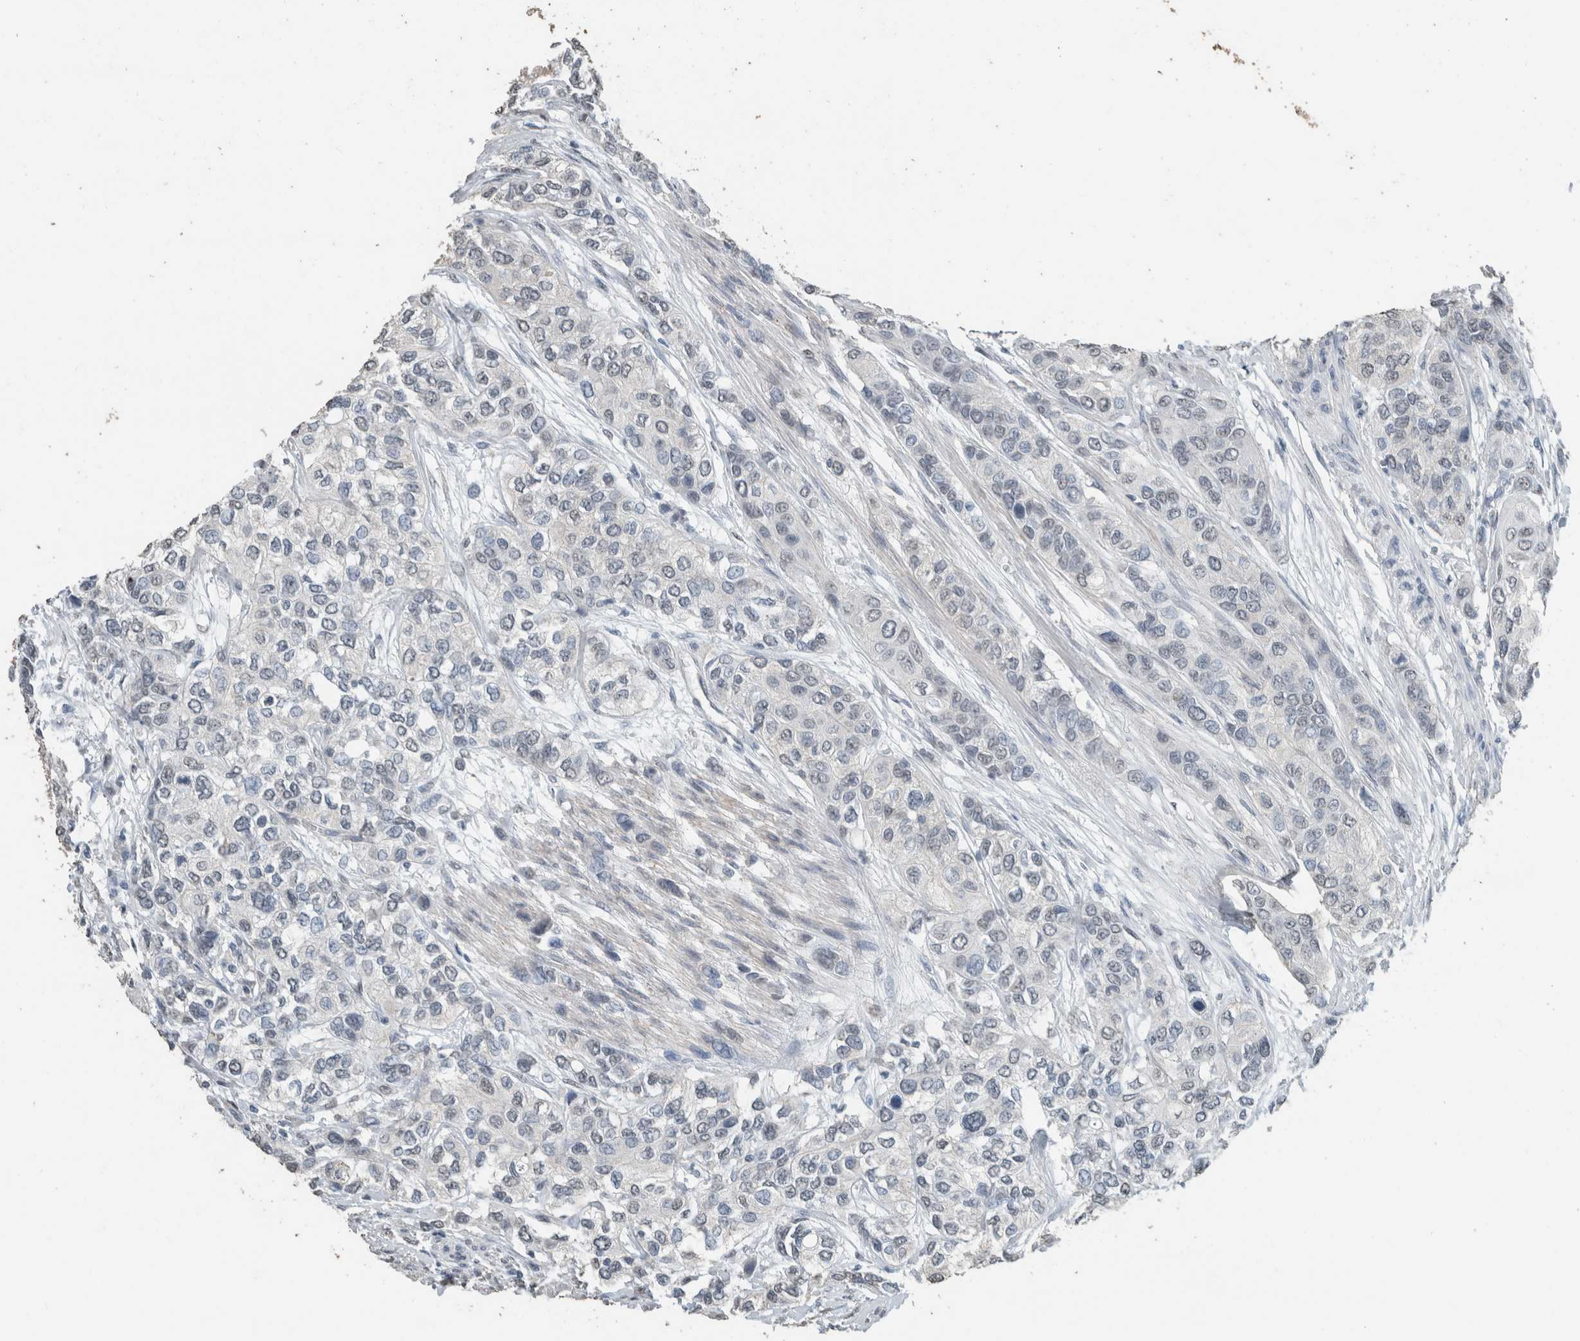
{"staining": {"intensity": "negative", "quantity": "none", "location": "none"}, "tissue": "urothelial cancer", "cell_type": "Tumor cells", "image_type": "cancer", "snomed": [{"axis": "morphology", "description": "Urothelial carcinoma, High grade"}, {"axis": "topography", "description": "Urinary bladder"}], "caption": "Histopathology image shows no protein positivity in tumor cells of high-grade urothelial carcinoma tissue.", "gene": "ACVR2B", "patient": {"sex": "female", "age": 56}}